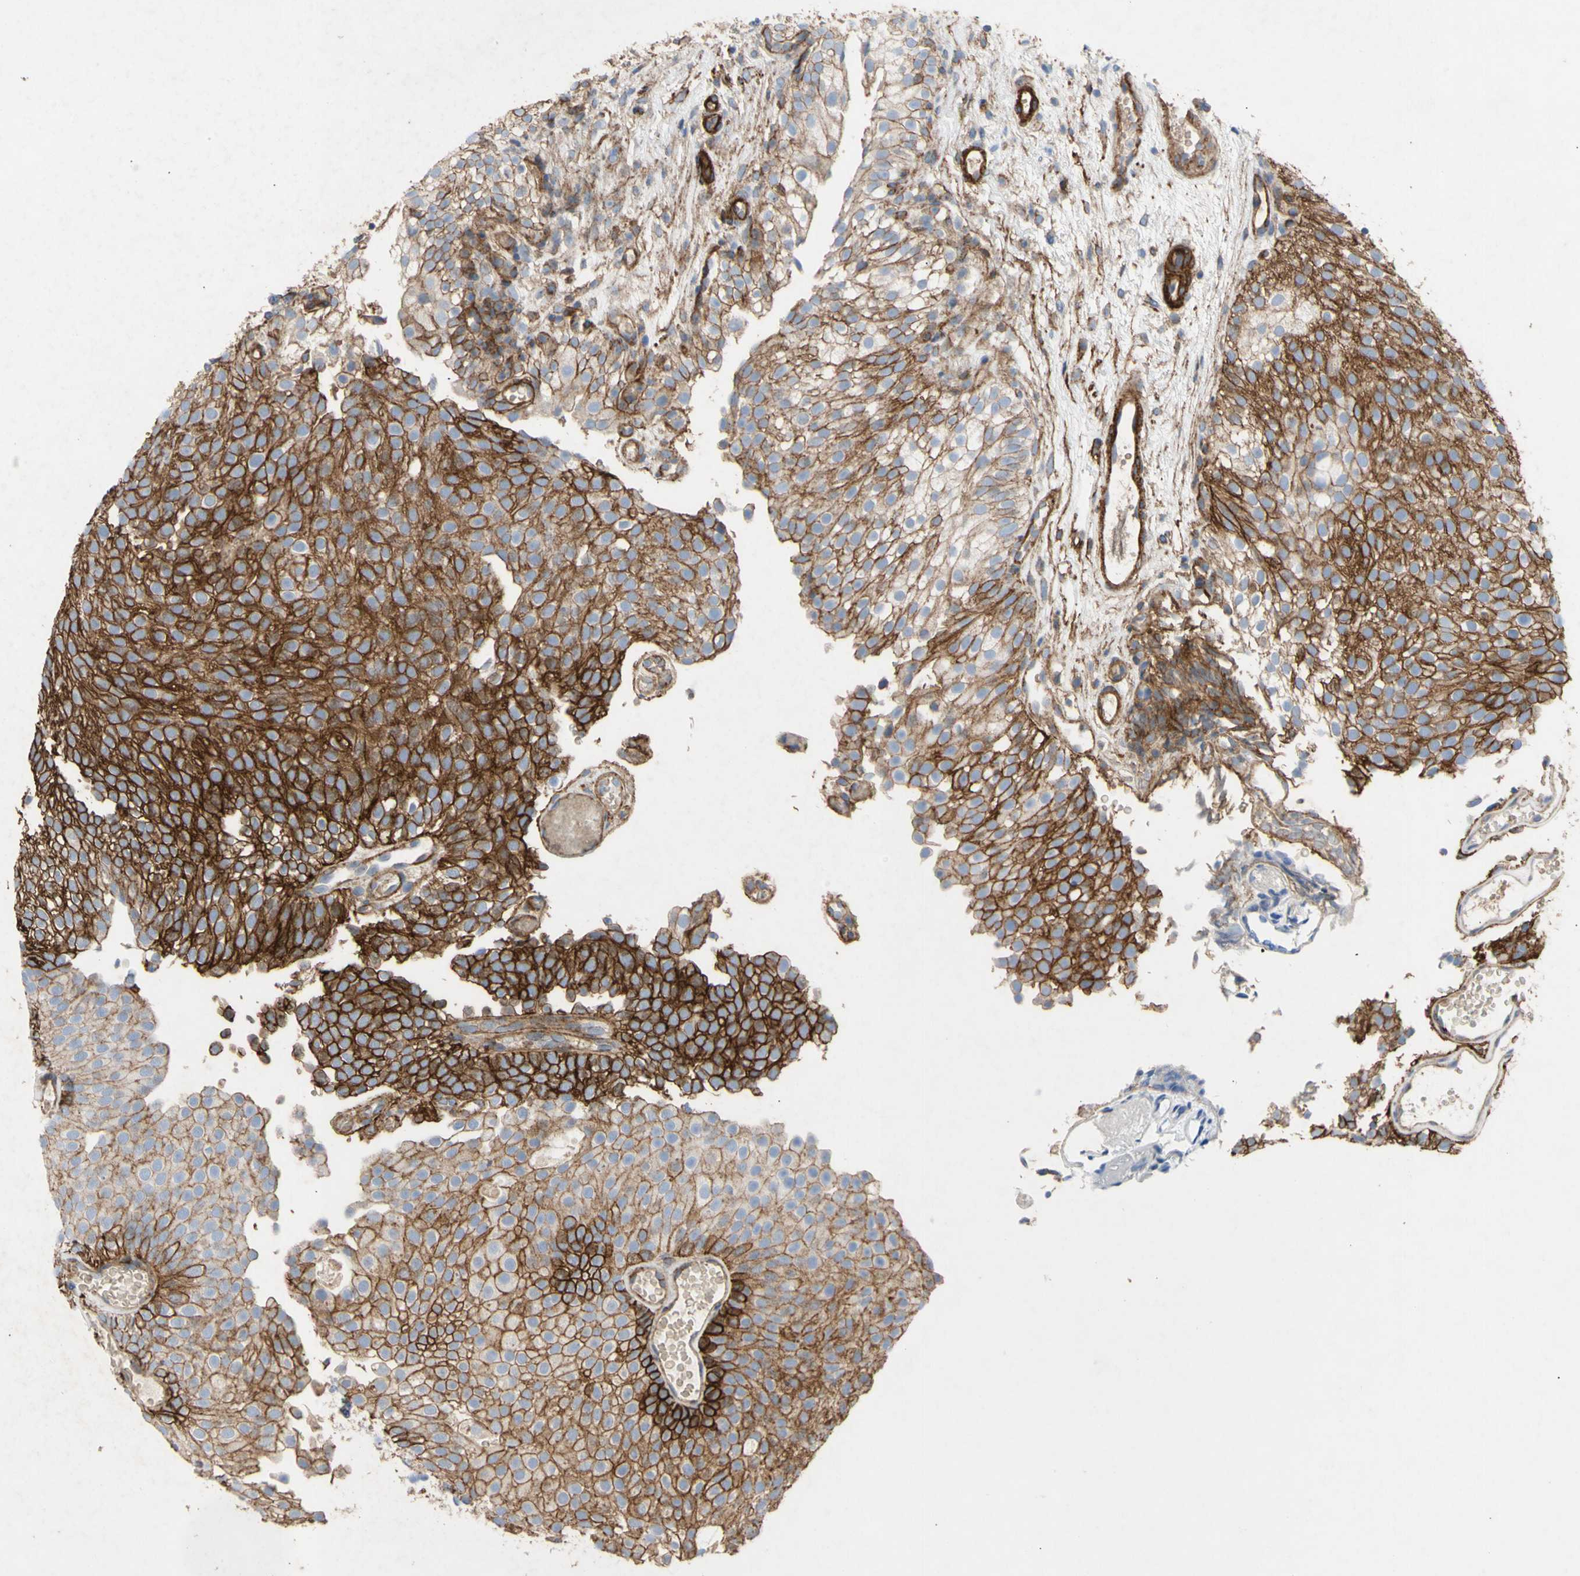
{"staining": {"intensity": "strong", "quantity": "25%-75%", "location": "cytoplasmic/membranous"}, "tissue": "urothelial cancer", "cell_type": "Tumor cells", "image_type": "cancer", "snomed": [{"axis": "morphology", "description": "Urothelial carcinoma, Low grade"}, {"axis": "topography", "description": "Urinary bladder"}], "caption": "The immunohistochemical stain highlights strong cytoplasmic/membranous expression in tumor cells of low-grade urothelial carcinoma tissue.", "gene": "ATP2A3", "patient": {"sex": "male", "age": 78}}